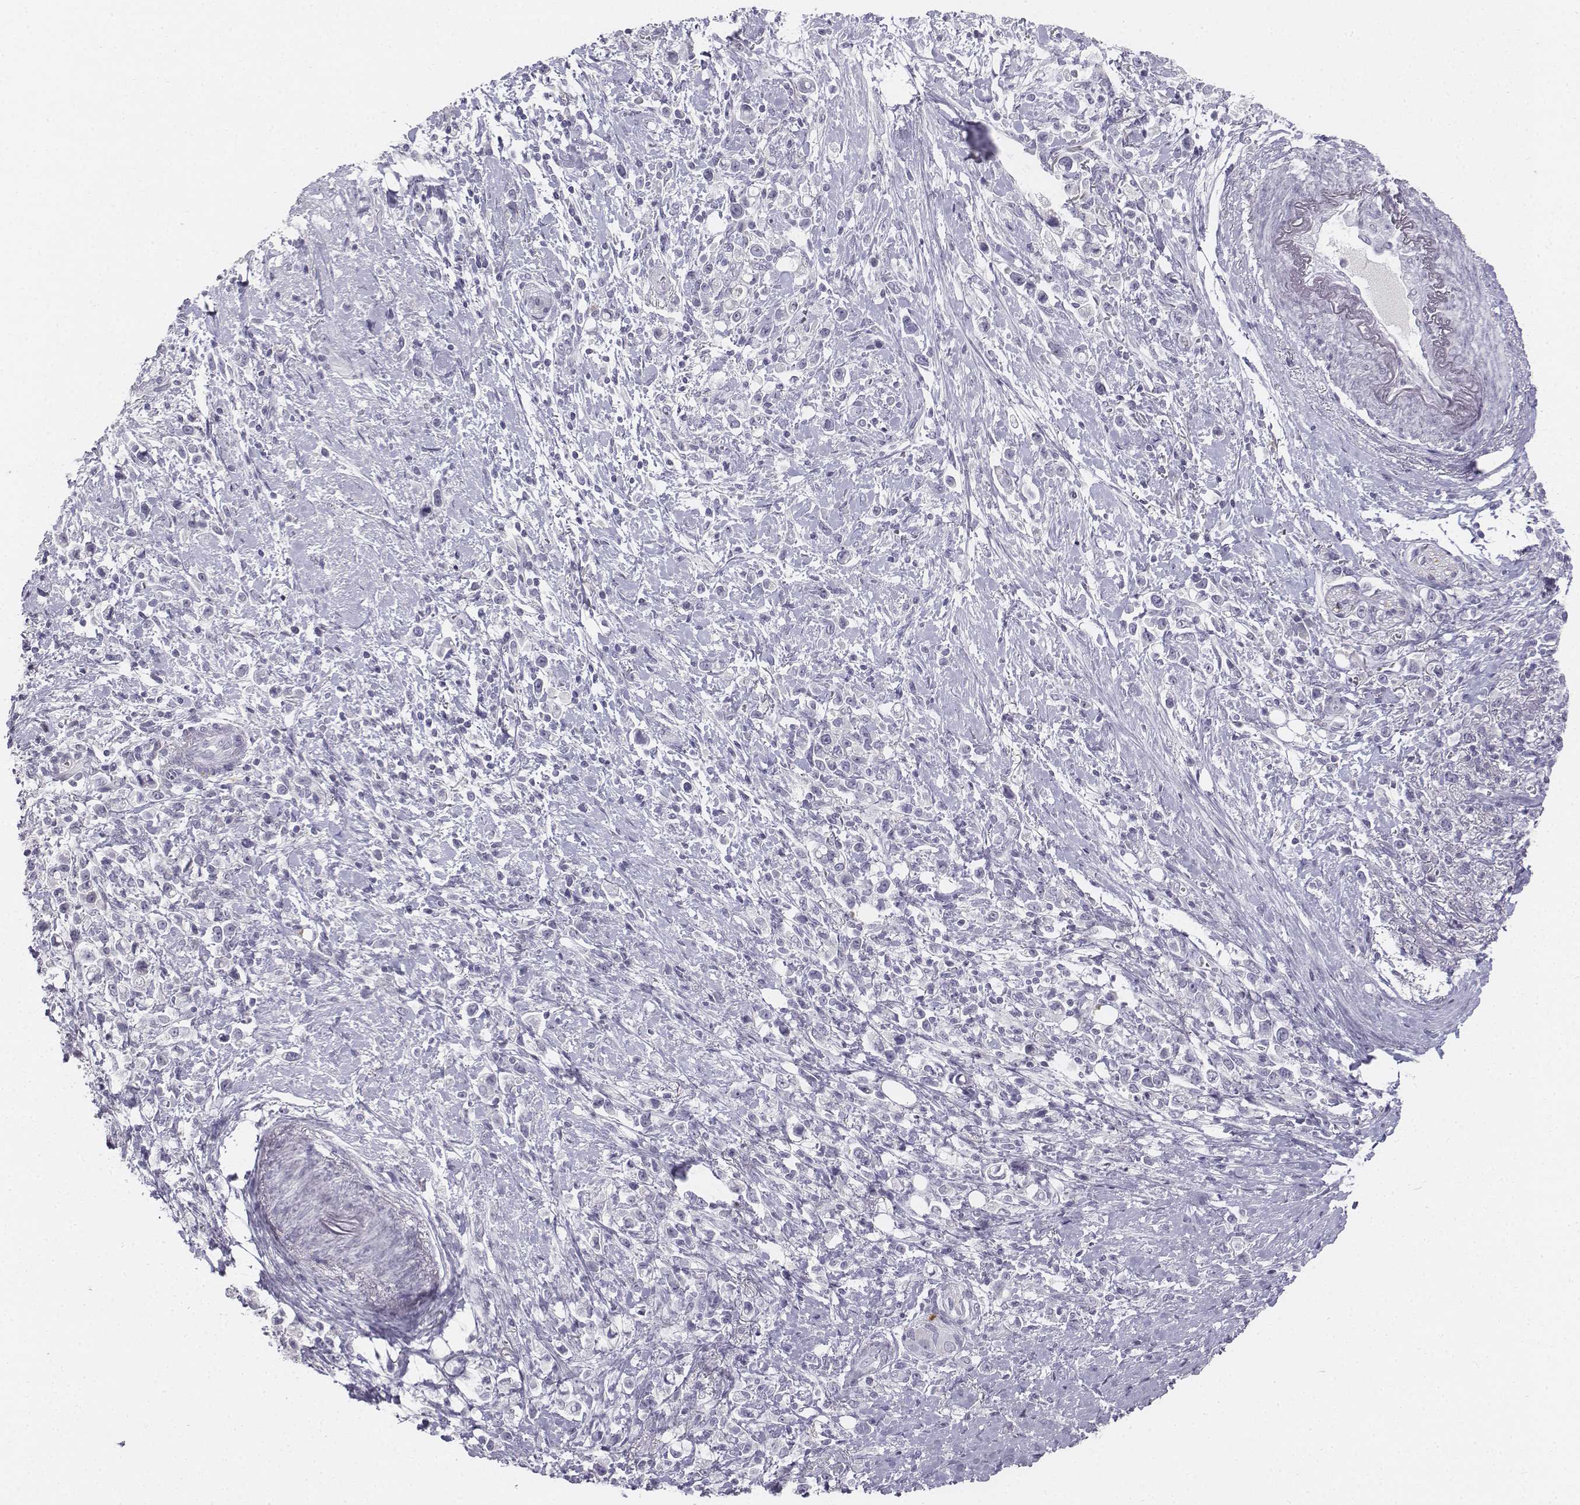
{"staining": {"intensity": "negative", "quantity": "none", "location": "none"}, "tissue": "stomach cancer", "cell_type": "Tumor cells", "image_type": "cancer", "snomed": [{"axis": "morphology", "description": "Adenocarcinoma, NOS"}, {"axis": "topography", "description": "Stomach"}], "caption": "Immunohistochemistry of human stomach adenocarcinoma displays no expression in tumor cells. Nuclei are stained in blue.", "gene": "TH", "patient": {"sex": "male", "age": 63}}